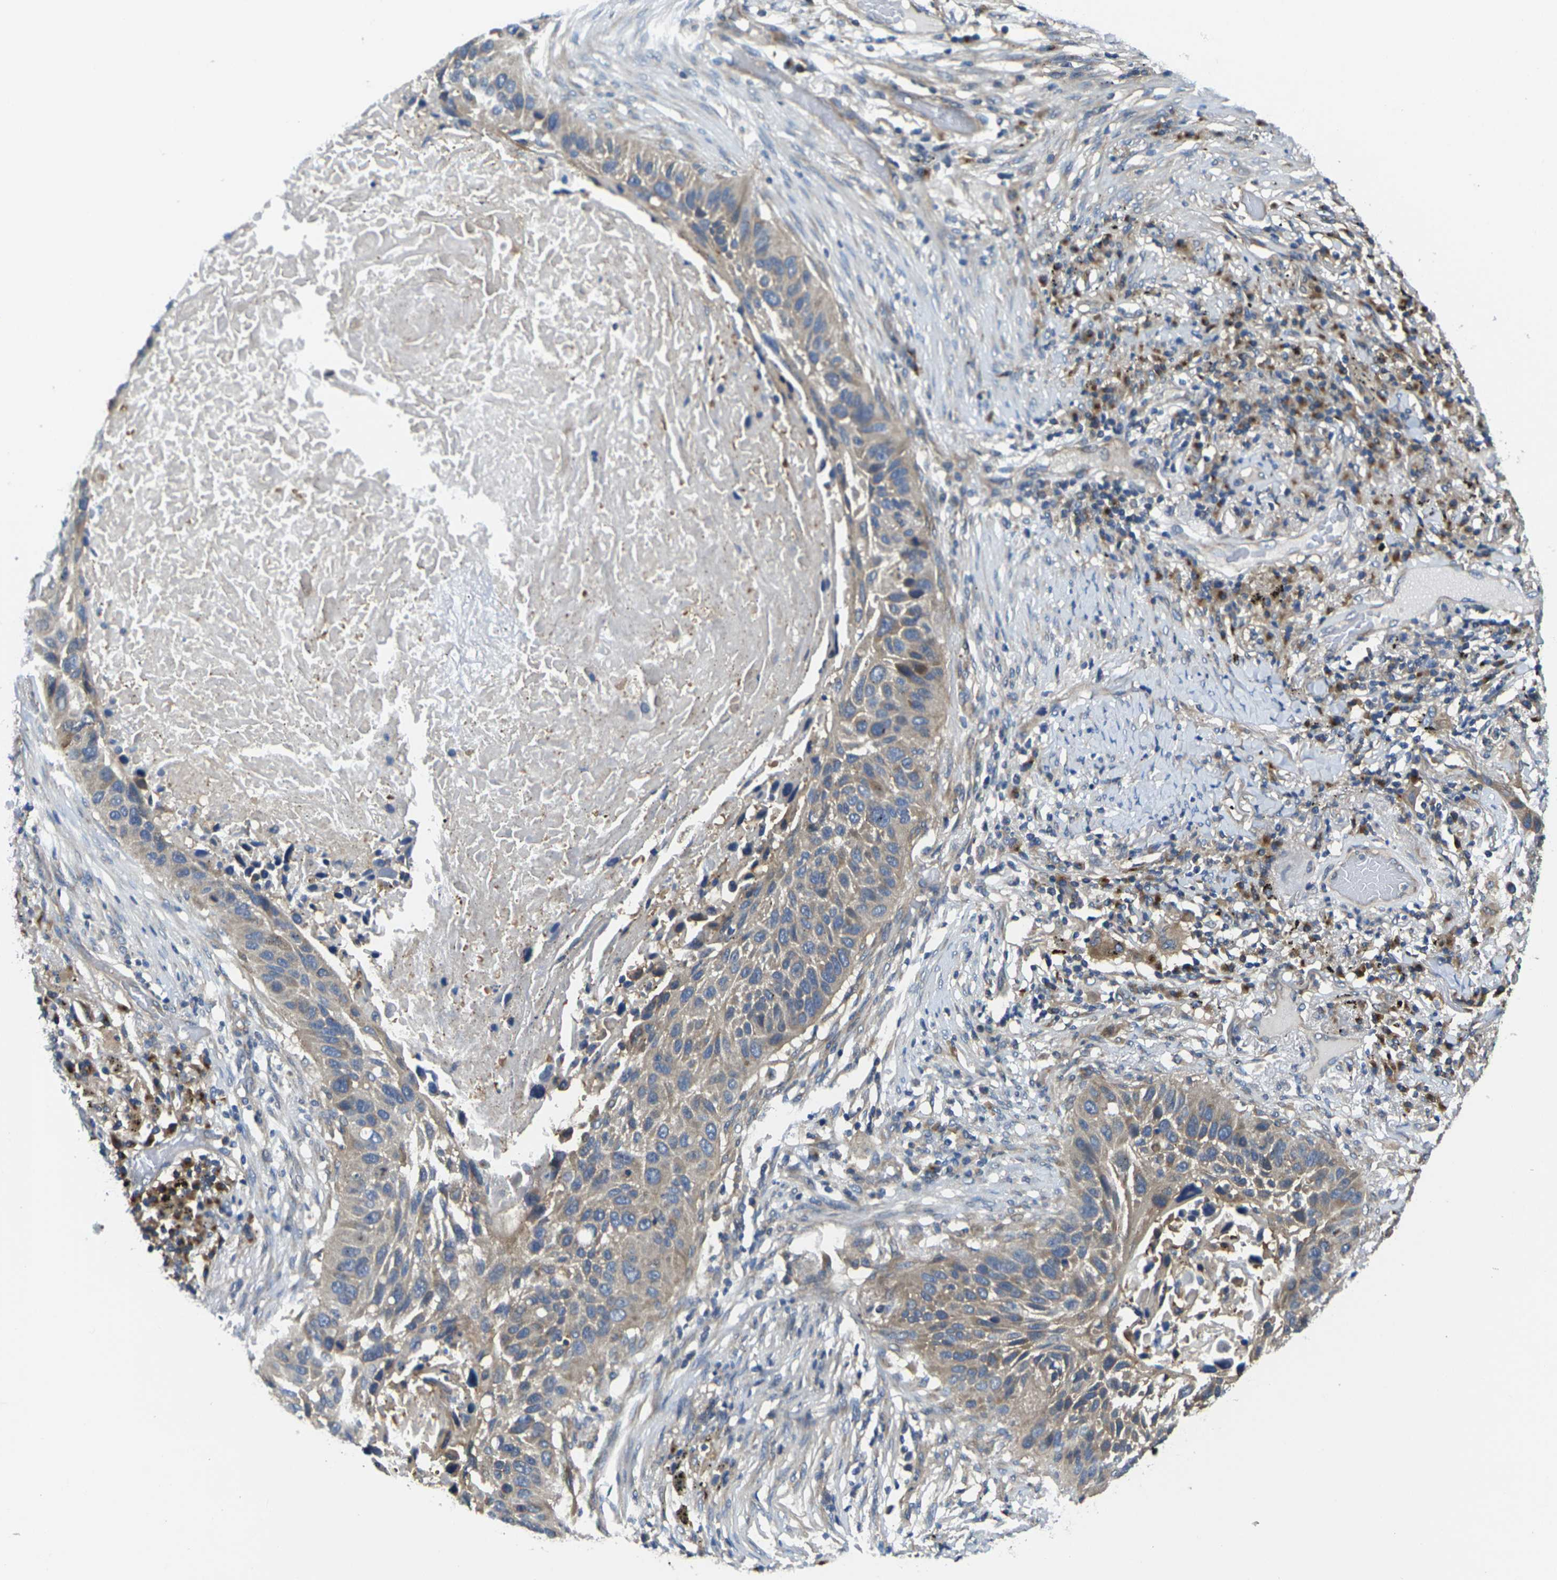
{"staining": {"intensity": "weak", "quantity": "<25%", "location": "cytoplasmic/membranous"}, "tissue": "lung cancer", "cell_type": "Tumor cells", "image_type": "cancer", "snomed": [{"axis": "morphology", "description": "Squamous cell carcinoma, NOS"}, {"axis": "topography", "description": "Lung"}], "caption": "This is an IHC micrograph of human lung cancer (squamous cell carcinoma). There is no expression in tumor cells.", "gene": "TMCC2", "patient": {"sex": "male", "age": 57}}